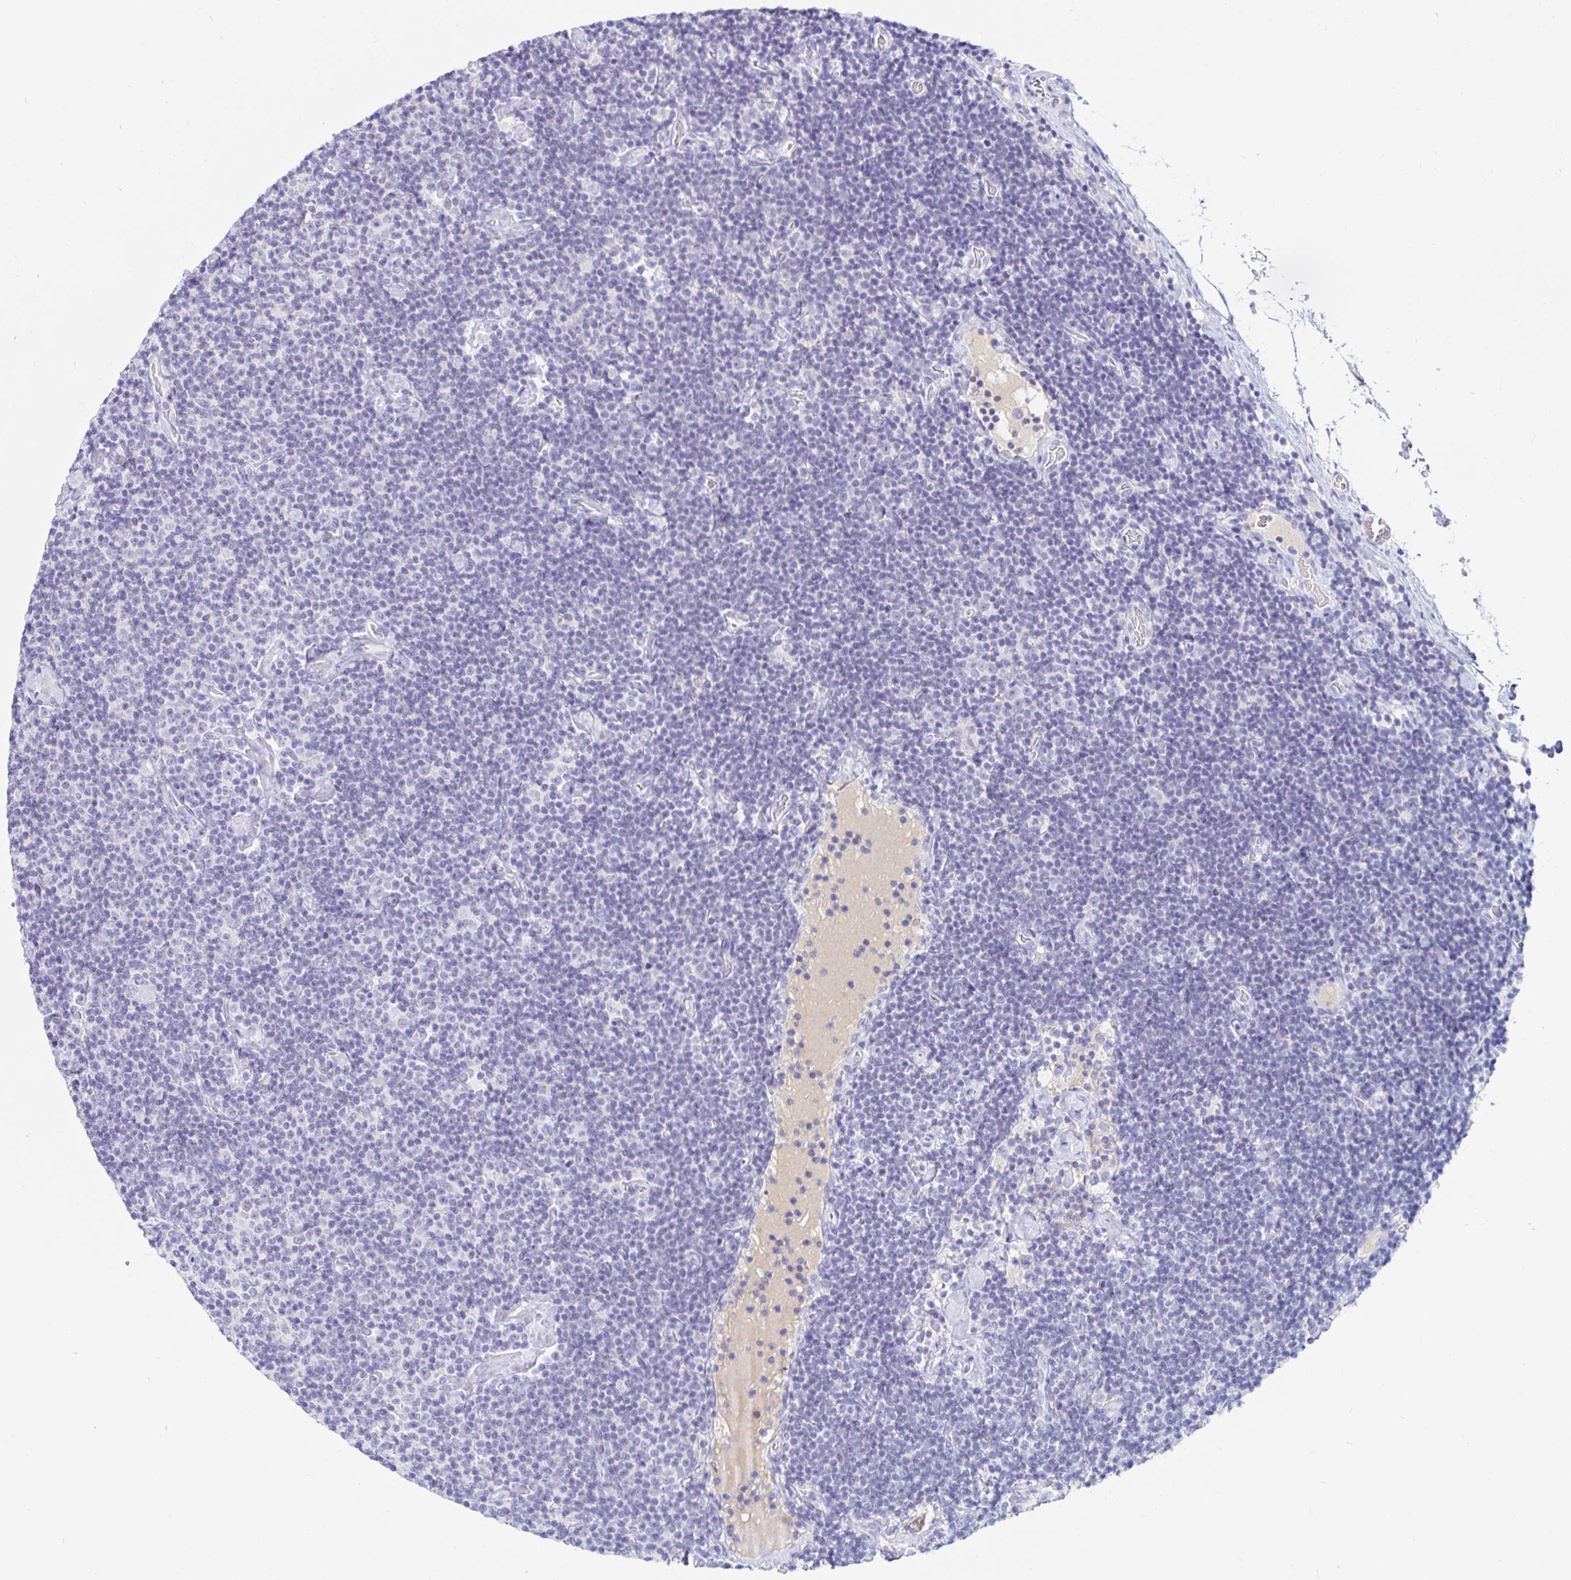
{"staining": {"intensity": "negative", "quantity": "none", "location": "none"}, "tissue": "lymphoma", "cell_type": "Tumor cells", "image_type": "cancer", "snomed": [{"axis": "morphology", "description": "Malignant lymphoma, non-Hodgkin's type, Low grade"}, {"axis": "topography", "description": "Lymph node"}], "caption": "This micrograph is of malignant lymphoma, non-Hodgkin's type (low-grade) stained with immunohistochemistry (IHC) to label a protein in brown with the nuclei are counter-stained blue. There is no expression in tumor cells.", "gene": "TEX44", "patient": {"sex": "male", "age": 81}}